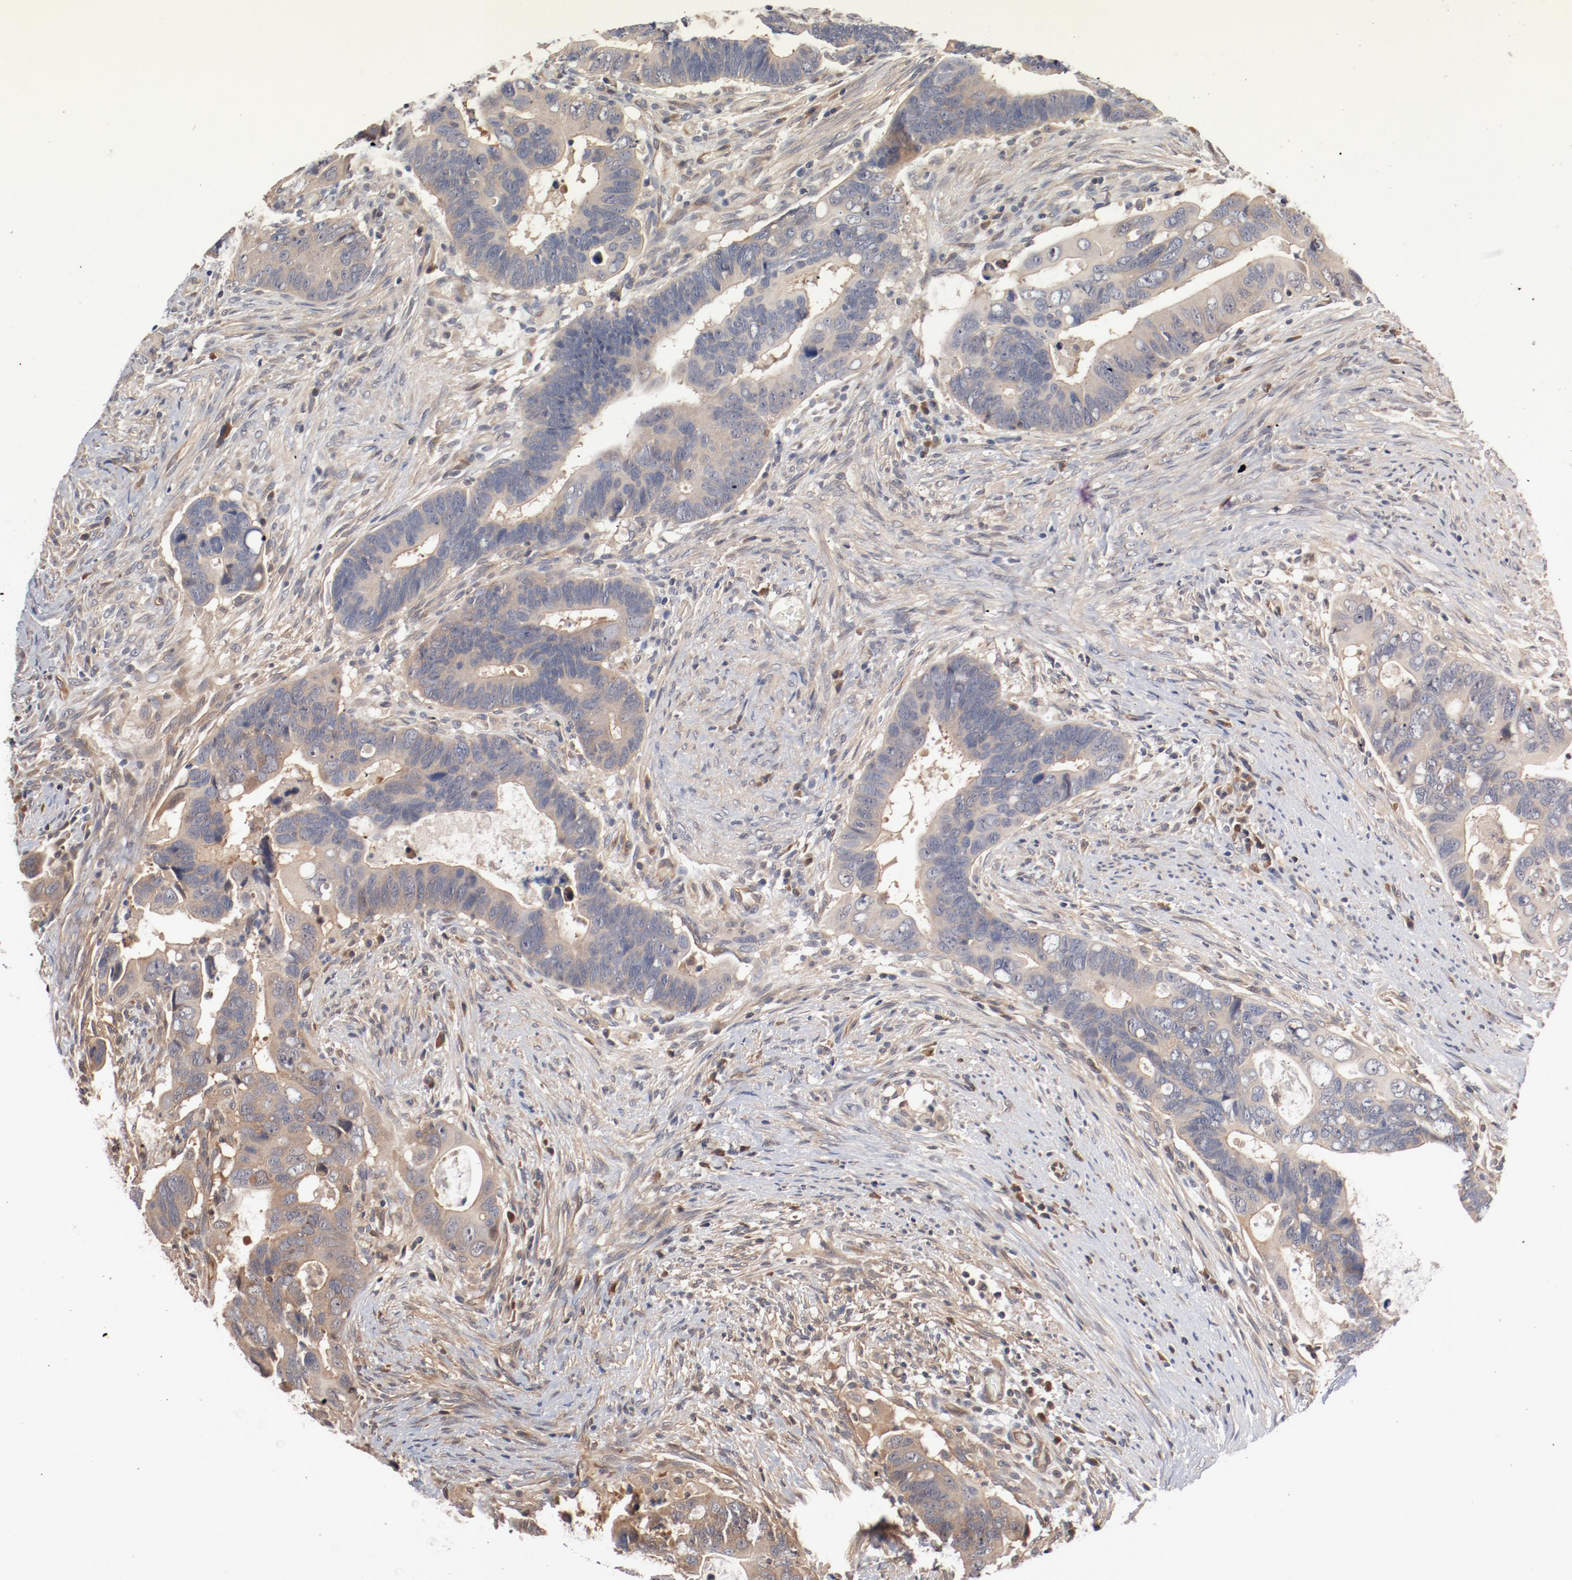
{"staining": {"intensity": "negative", "quantity": "none", "location": "none"}, "tissue": "colorectal cancer", "cell_type": "Tumor cells", "image_type": "cancer", "snomed": [{"axis": "morphology", "description": "Adenocarcinoma, NOS"}, {"axis": "topography", "description": "Rectum"}], "caption": "The image reveals no staining of tumor cells in colorectal cancer.", "gene": "PITPNM2", "patient": {"sex": "male", "age": 53}}